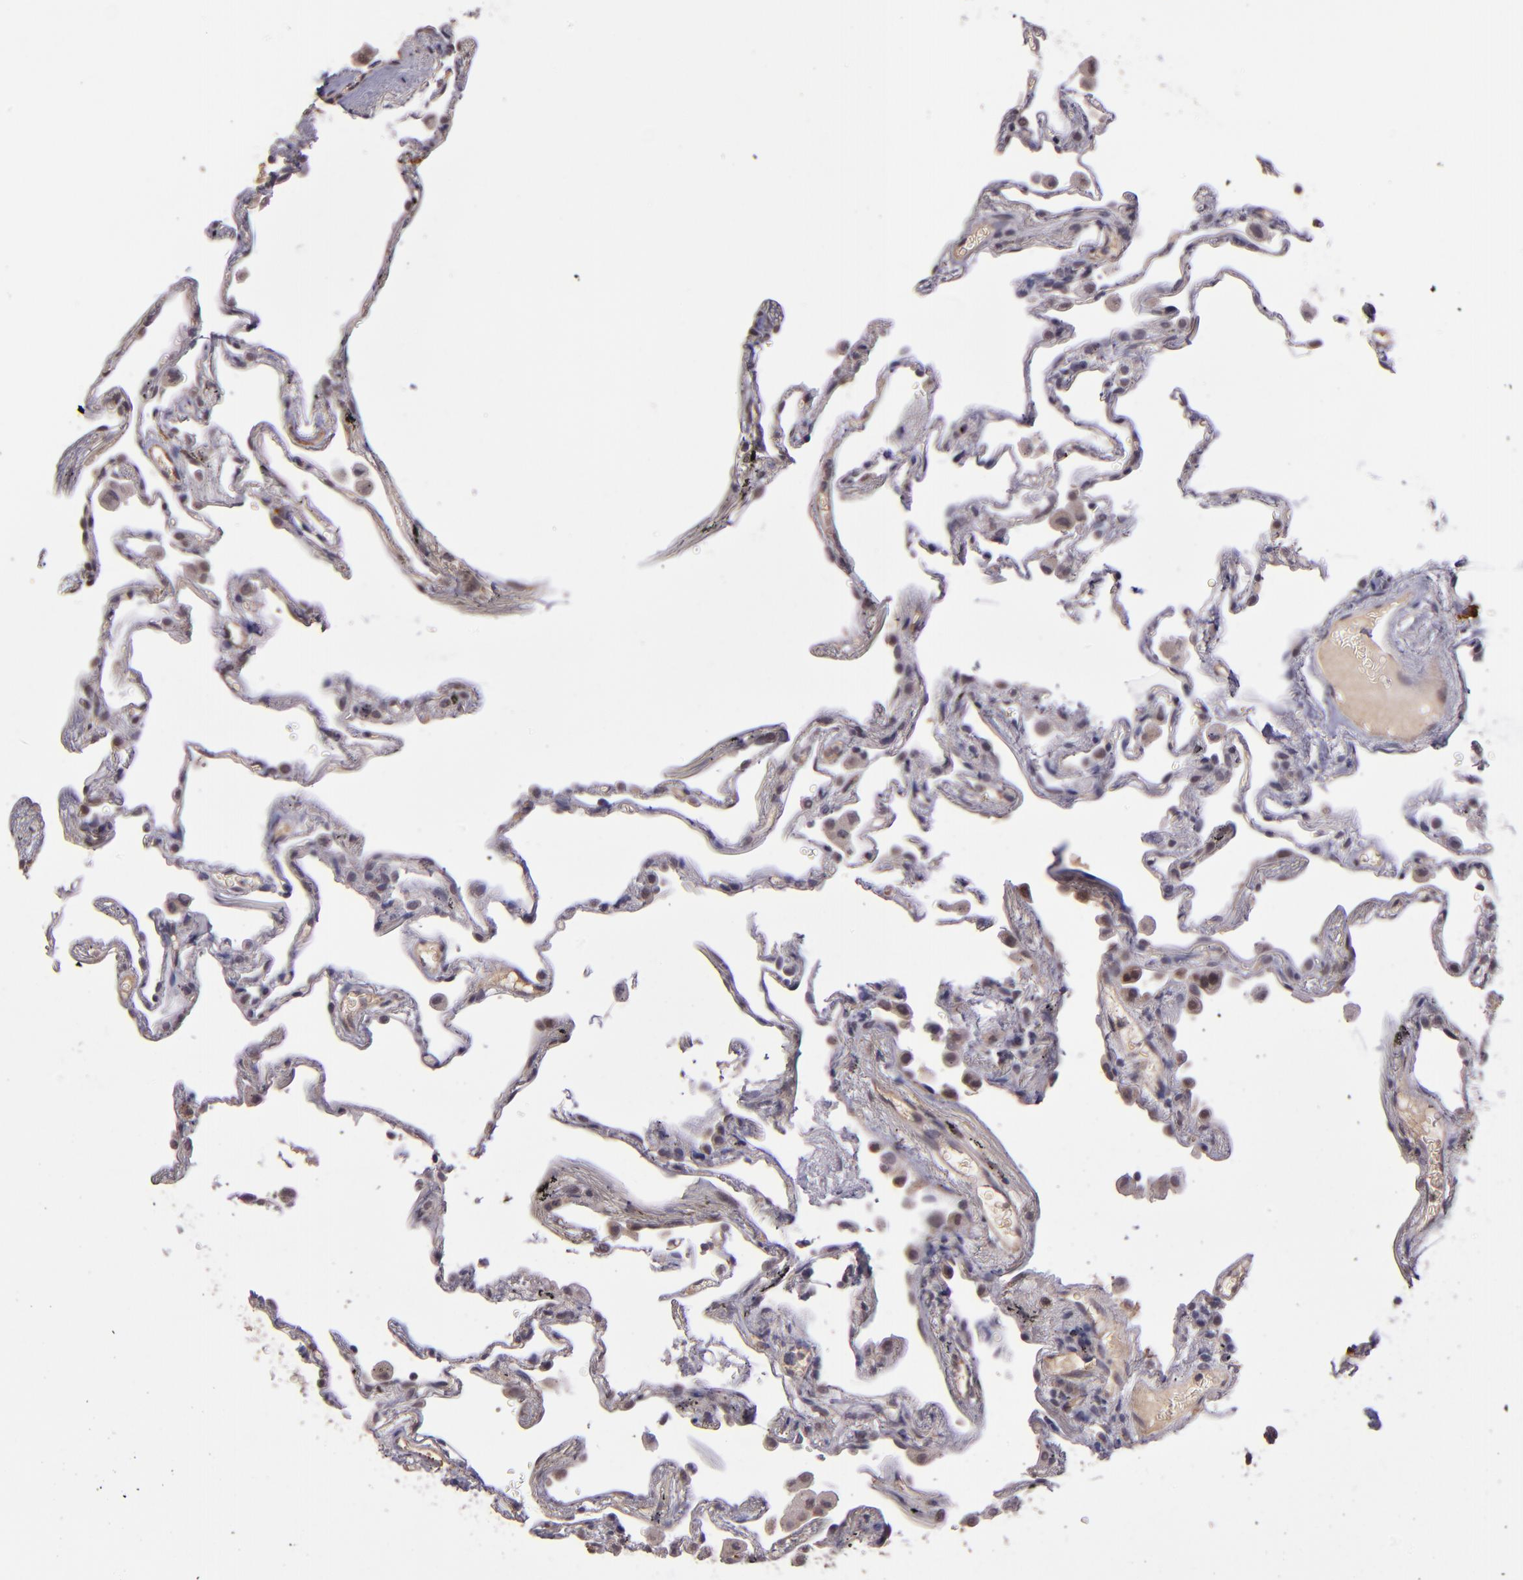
{"staining": {"intensity": "negative", "quantity": "none", "location": "none"}, "tissue": "lung", "cell_type": "Alveolar cells", "image_type": "normal", "snomed": [{"axis": "morphology", "description": "Normal tissue, NOS"}, {"axis": "morphology", "description": "Inflammation, NOS"}, {"axis": "topography", "description": "Lung"}], "caption": "Immunohistochemistry (IHC) micrograph of benign lung: lung stained with DAB shows no significant protein staining in alveolar cells.", "gene": "TAF7L", "patient": {"sex": "male", "age": 69}}